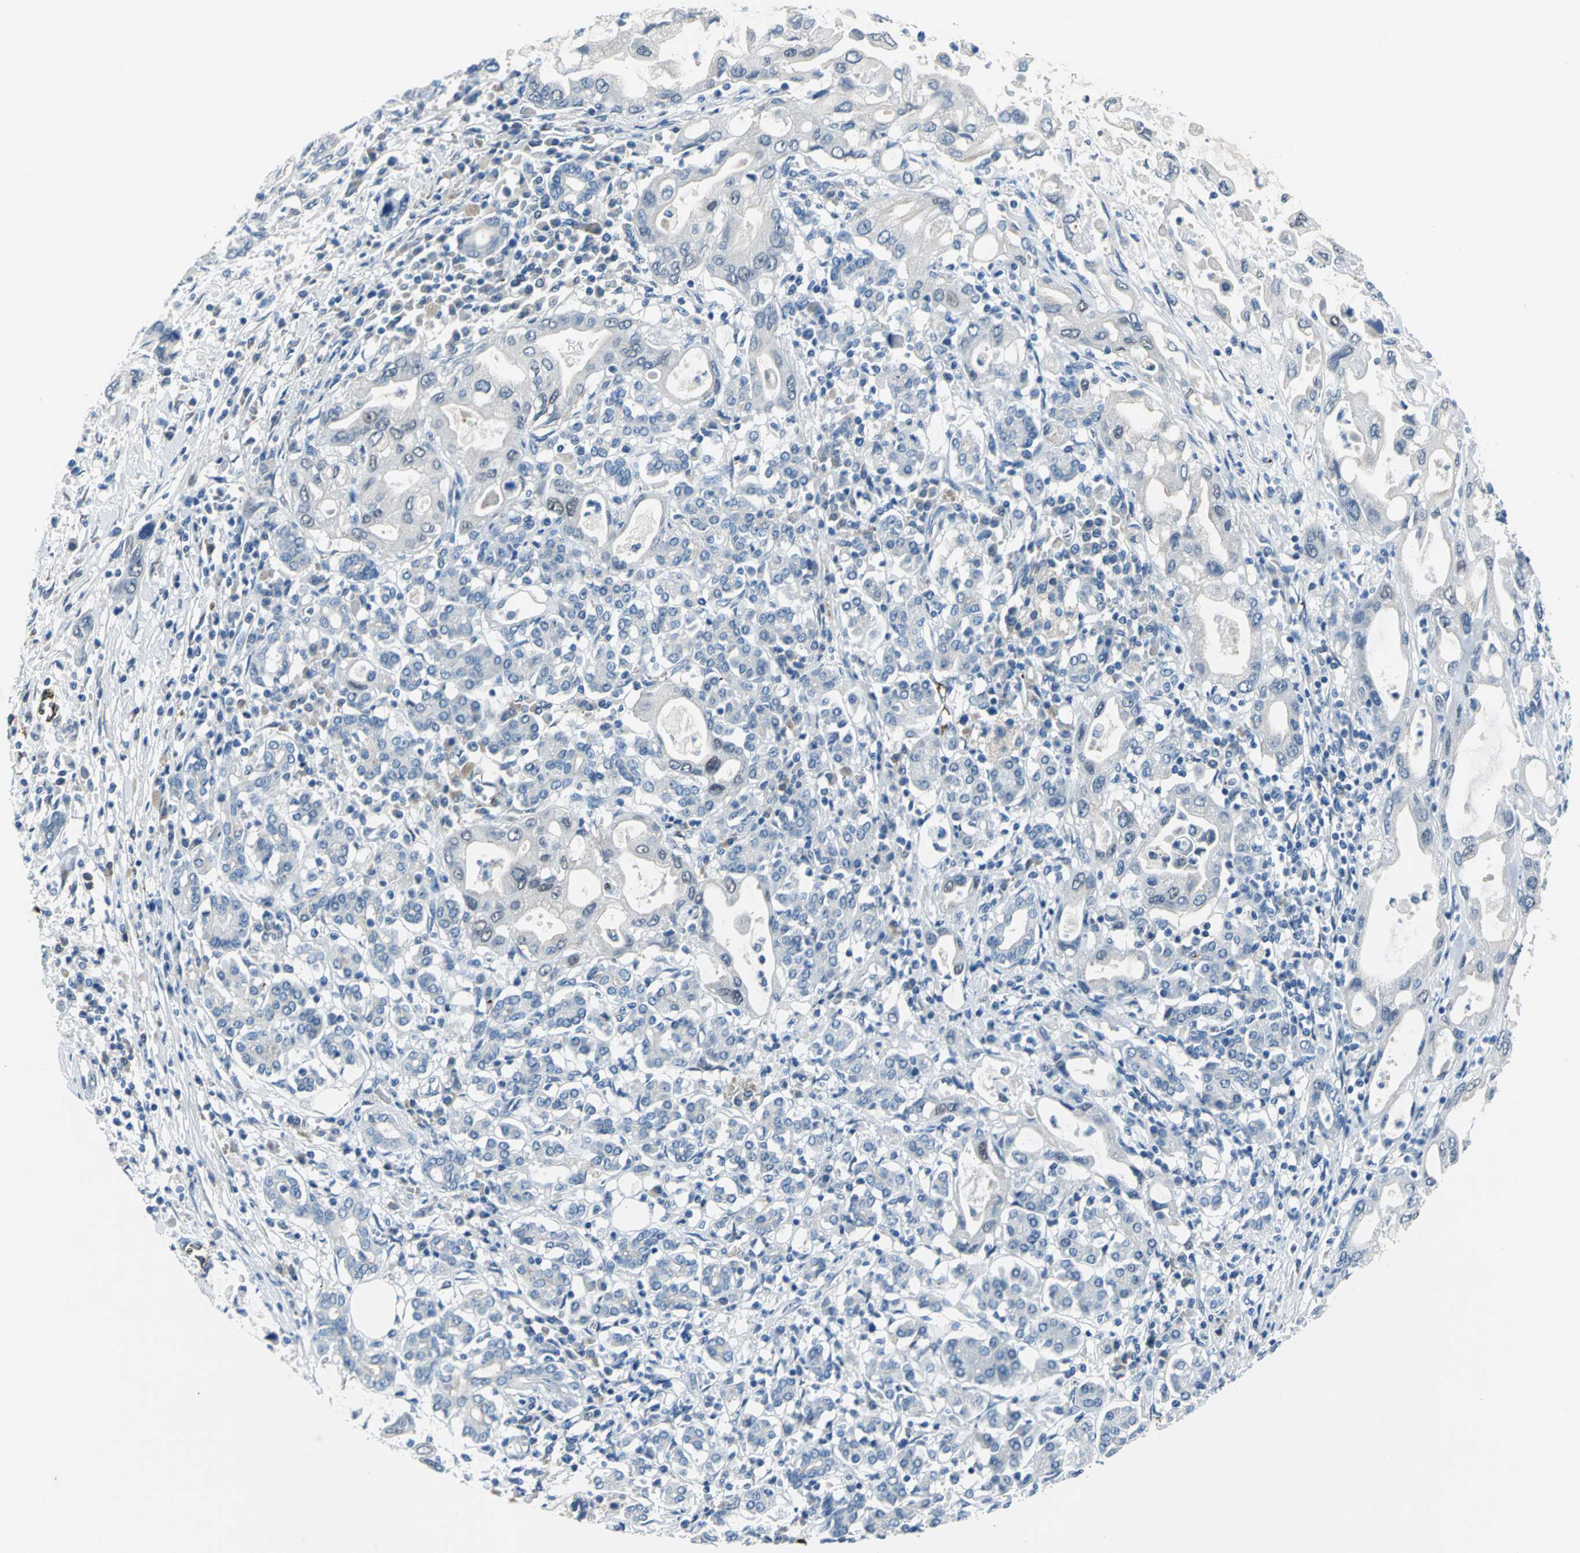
{"staining": {"intensity": "negative", "quantity": "none", "location": "none"}, "tissue": "pancreatic cancer", "cell_type": "Tumor cells", "image_type": "cancer", "snomed": [{"axis": "morphology", "description": "Adenocarcinoma, NOS"}, {"axis": "topography", "description": "Pancreas"}], "caption": "Immunohistochemistry micrograph of neoplastic tissue: pancreatic adenocarcinoma stained with DAB (3,3'-diaminobenzidine) displays no significant protein staining in tumor cells.", "gene": "SELP", "patient": {"sex": "female", "age": 57}}